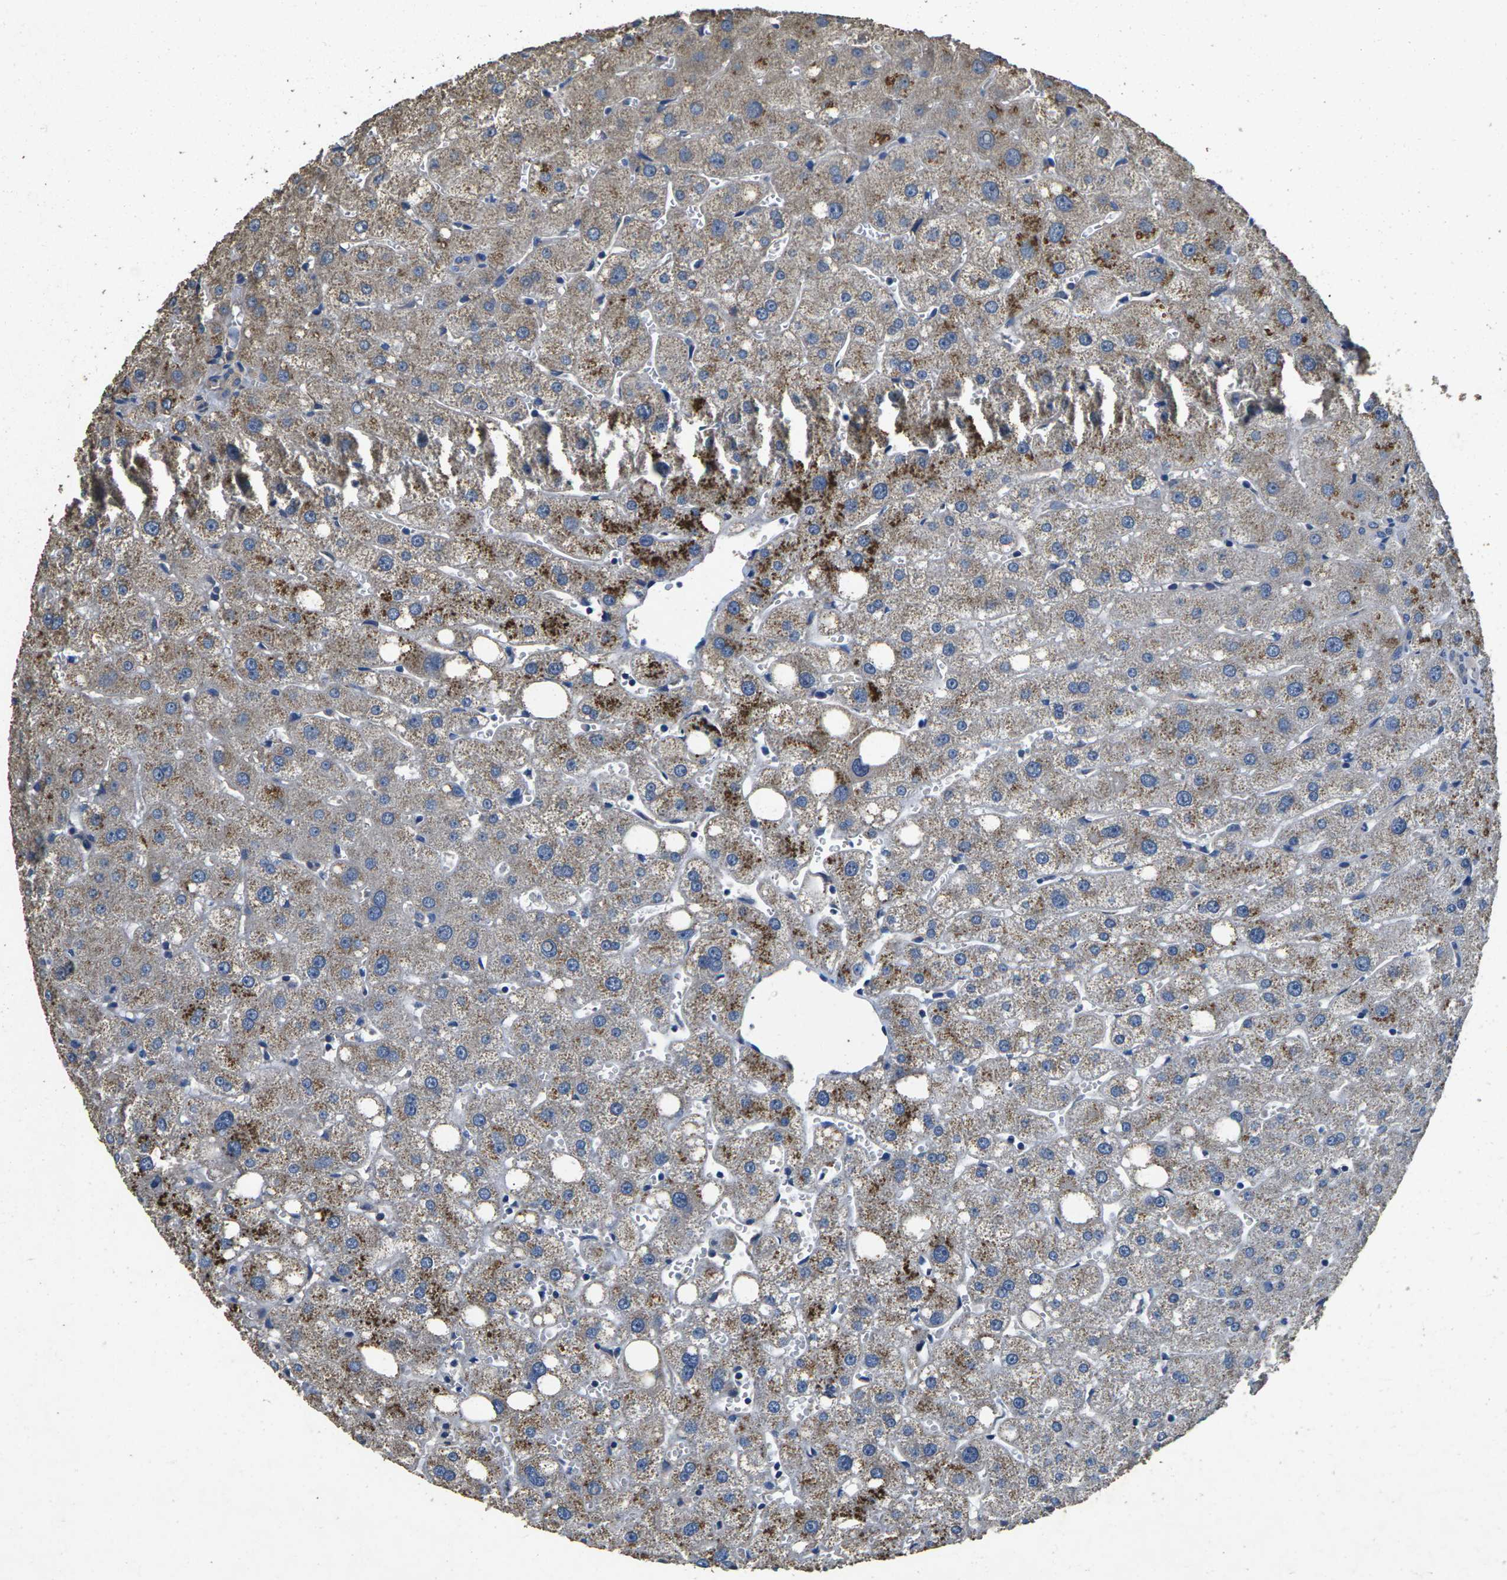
{"staining": {"intensity": "moderate", "quantity": "25%-75%", "location": "cytoplasmic/membranous"}, "tissue": "liver", "cell_type": "Hepatocytes", "image_type": "normal", "snomed": [{"axis": "morphology", "description": "Normal tissue, NOS"}, {"axis": "topography", "description": "Liver"}], "caption": "A high-resolution image shows immunohistochemistry (IHC) staining of unremarkable liver, which demonstrates moderate cytoplasmic/membranous positivity in approximately 25%-75% of hepatocytes.", "gene": "B4GAT1", "patient": {"sex": "male", "age": 73}}